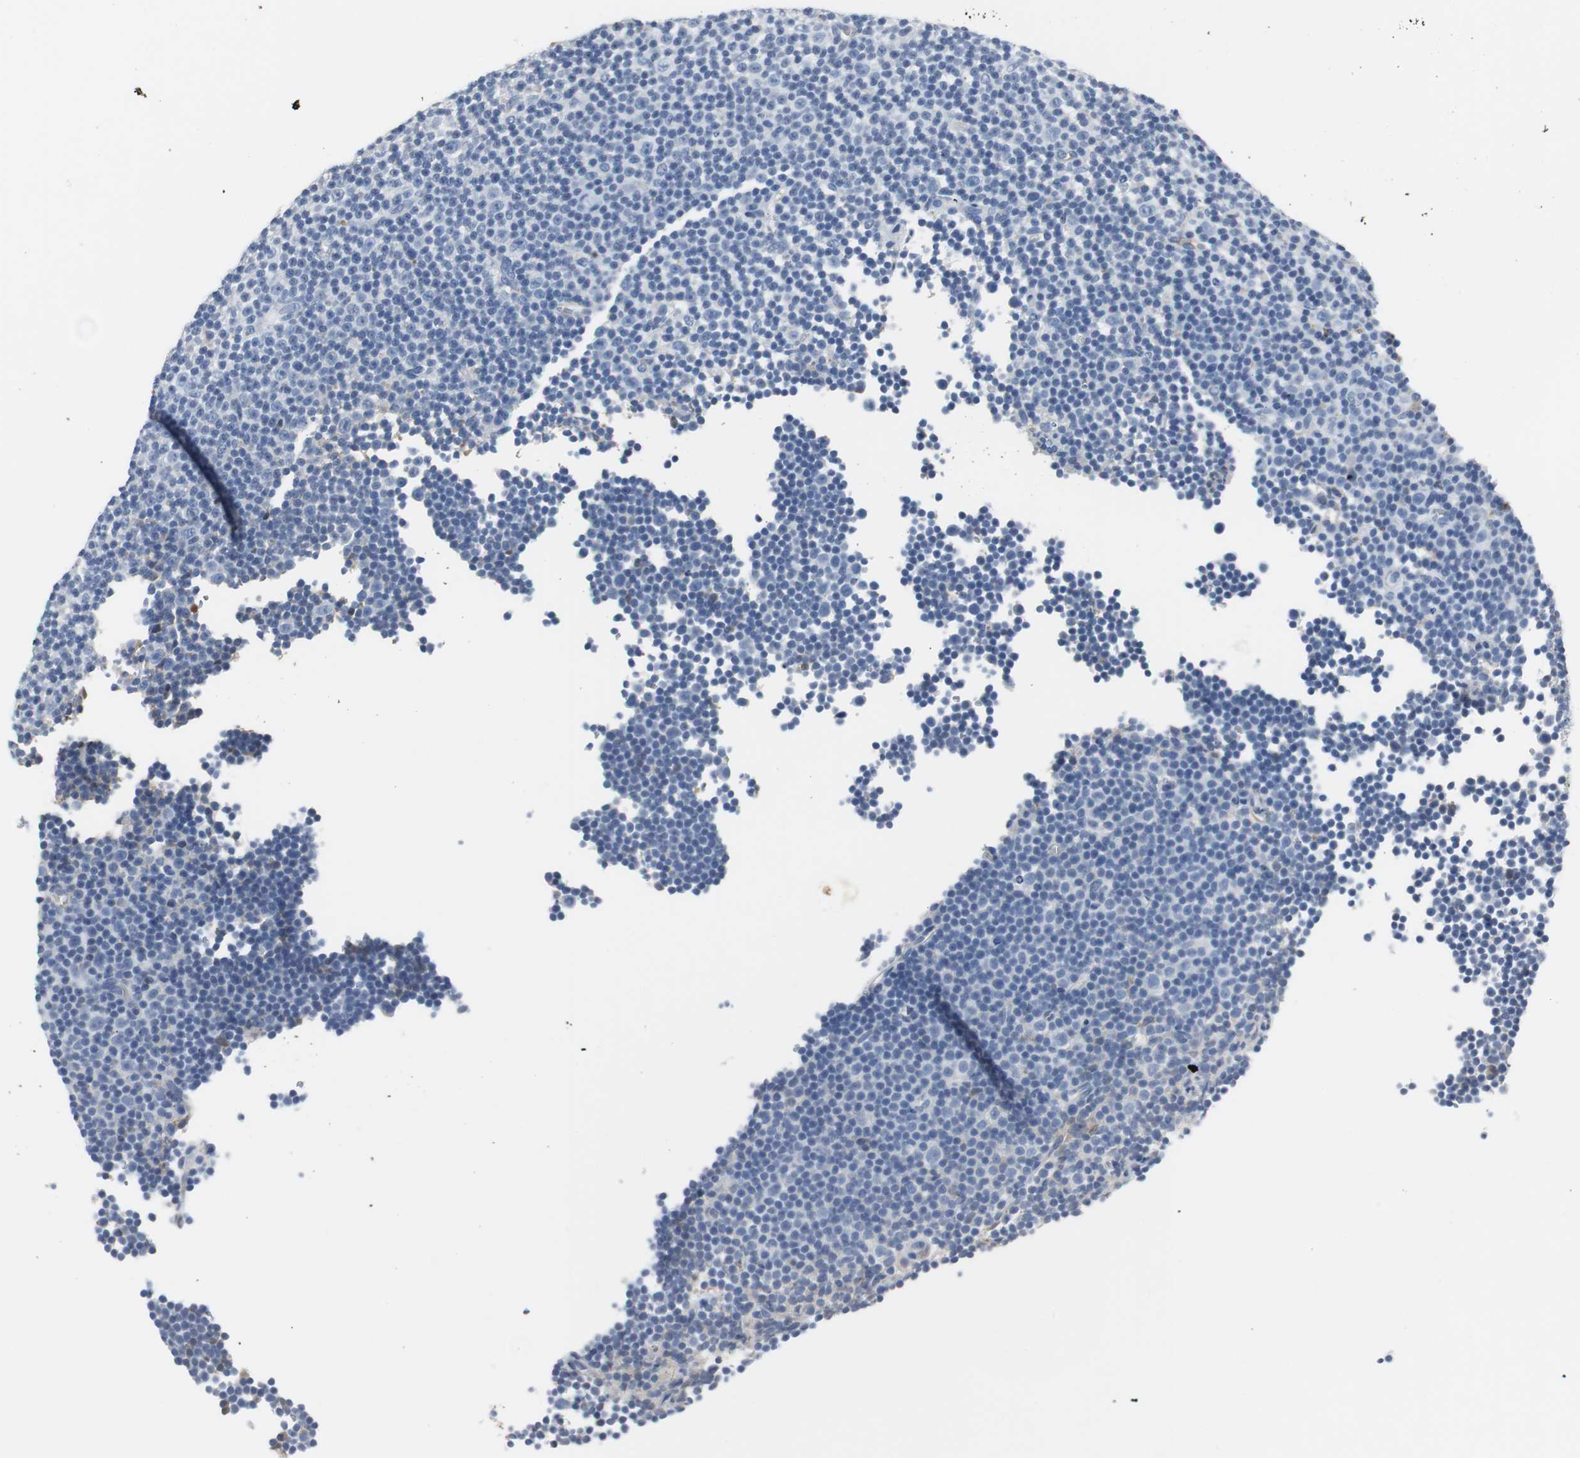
{"staining": {"intensity": "negative", "quantity": "none", "location": "none"}, "tissue": "lymphoma", "cell_type": "Tumor cells", "image_type": "cancer", "snomed": [{"axis": "morphology", "description": "Malignant lymphoma, non-Hodgkin's type, Low grade"}, {"axis": "topography", "description": "Lymph node"}], "caption": "There is no significant positivity in tumor cells of lymphoma.", "gene": "IGHA1", "patient": {"sex": "female", "age": 67}}